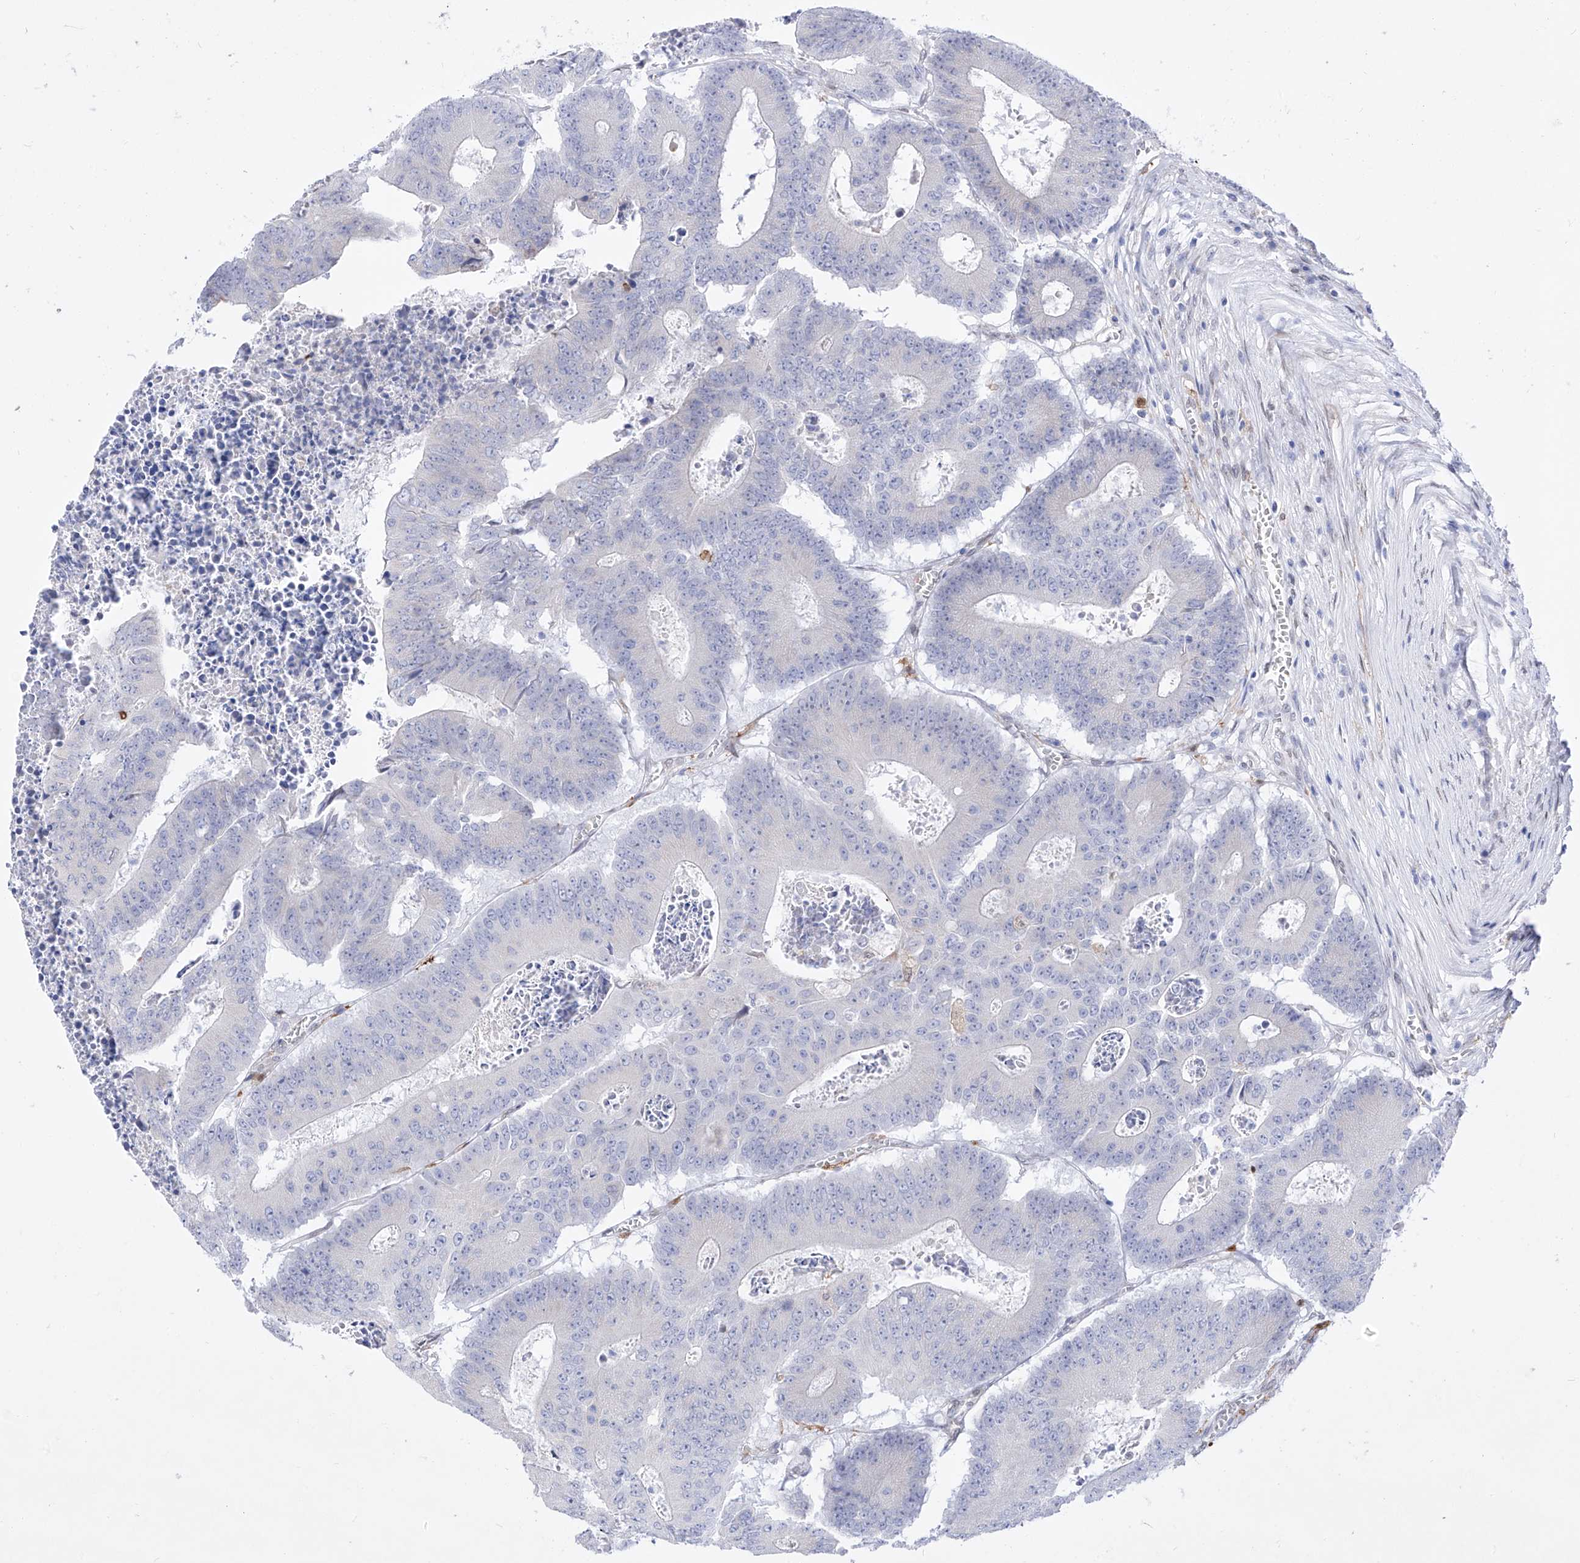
{"staining": {"intensity": "negative", "quantity": "none", "location": "none"}, "tissue": "colorectal cancer", "cell_type": "Tumor cells", "image_type": "cancer", "snomed": [{"axis": "morphology", "description": "Adenocarcinoma, NOS"}, {"axis": "topography", "description": "Colon"}], "caption": "Colorectal cancer (adenocarcinoma) was stained to show a protein in brown. There is no significant positivity in tumor cells.", "gene": "LCLAT1", "patient": {"sex": "male", "age": 87}}